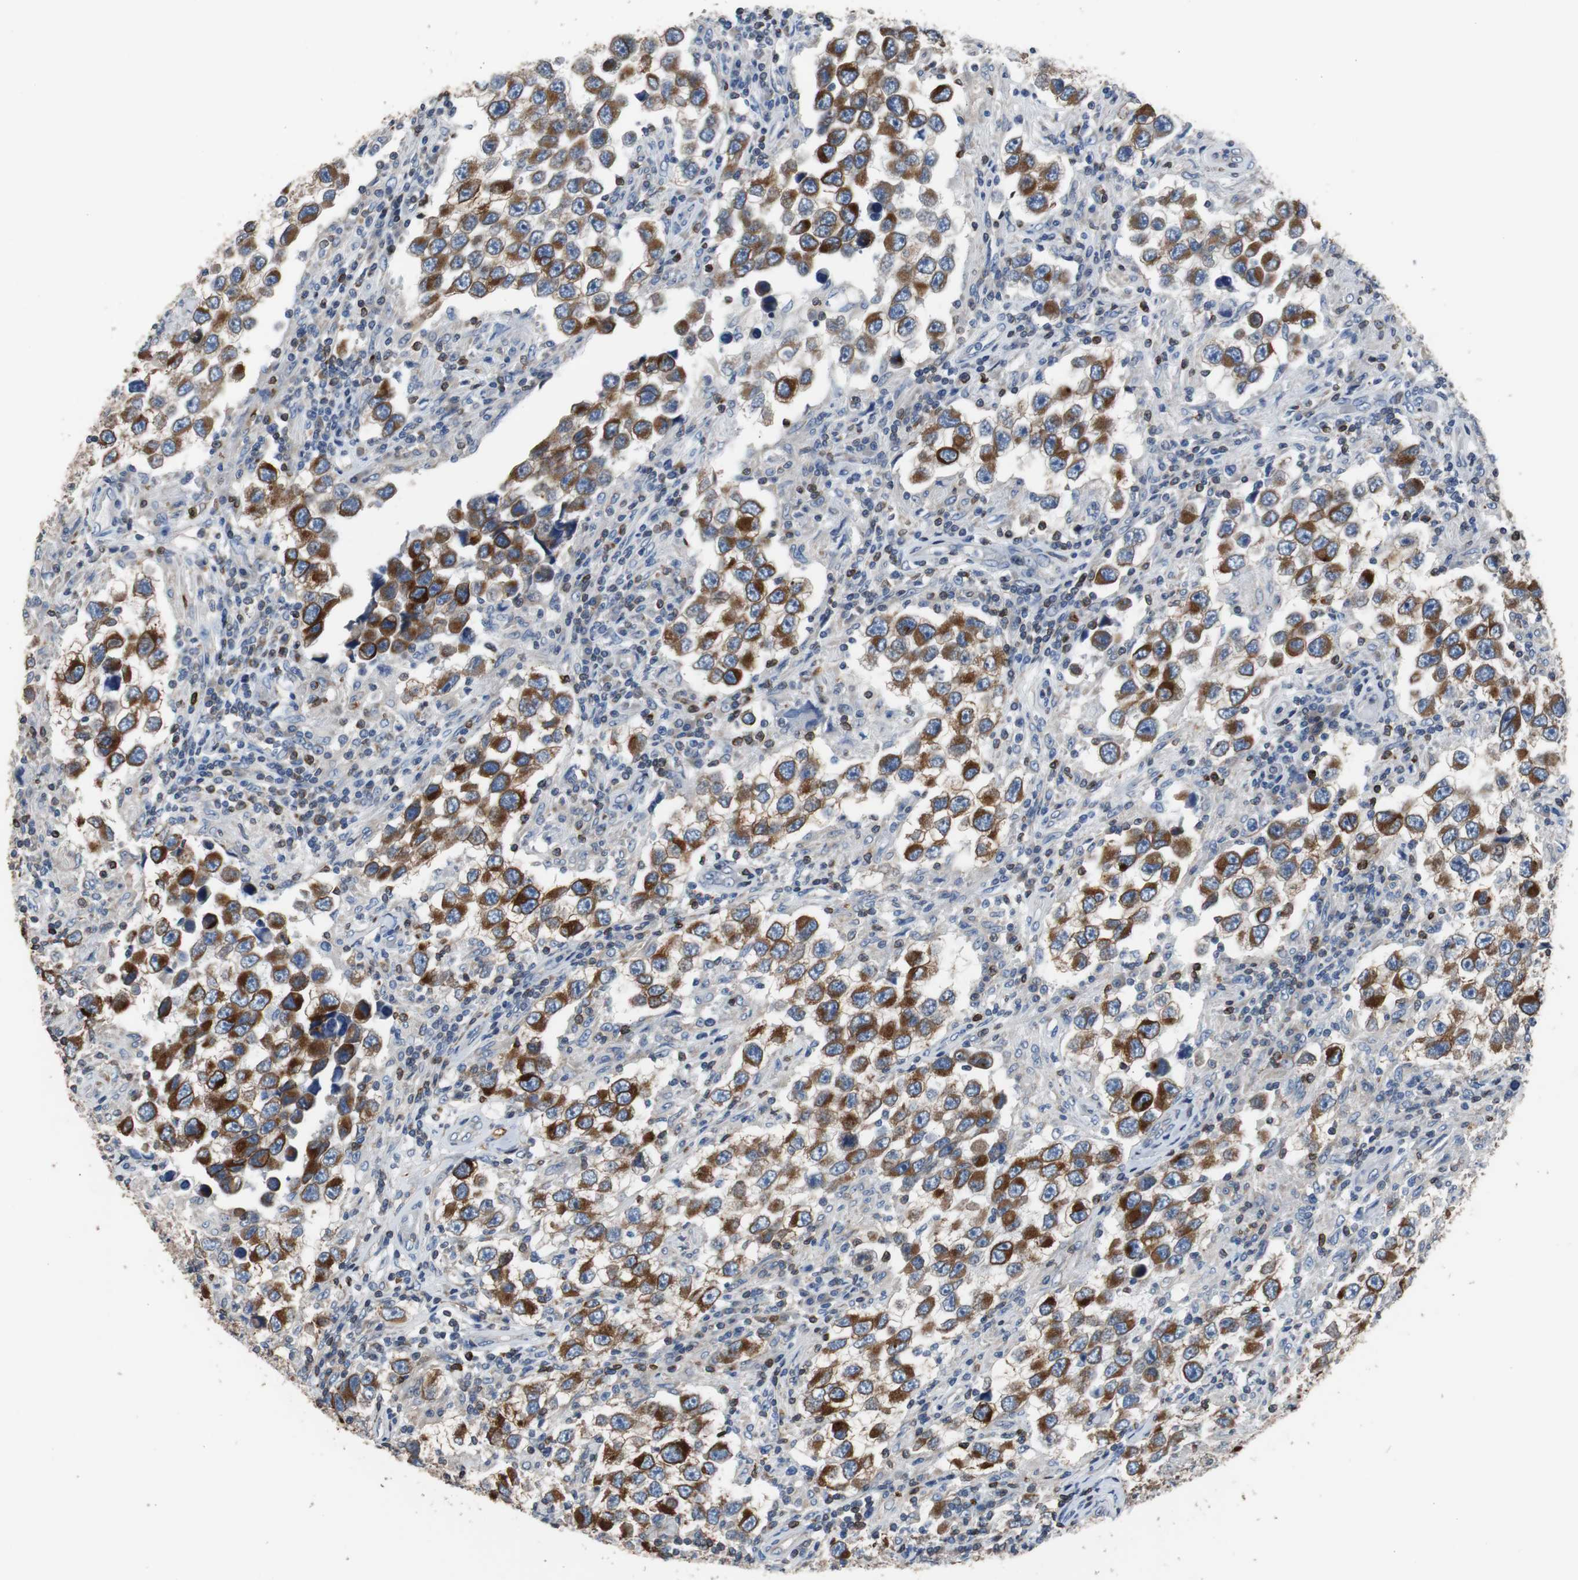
{"staining": {"intensity": "strong", "quantity": ">75%", "location": "cytoplasmic/membranous"}, "tissue": "testis cancer", "cell_type": "Tumor cells", "image_type": "cancer", "snomed": [{"axis": "morphology", "description": "Carcinoma, Embryonal, NOS"}, {"axis": "topography", "description": "Testis"}], "caption": "A high amount of strong cytoplasmic/membranous positivity is seen in about >75% of tumor cells in testis cancer (embryonal carcinoma) tissue.", "gene": "PBXIP1", "patient": {"sex": "male", "age": 21}}